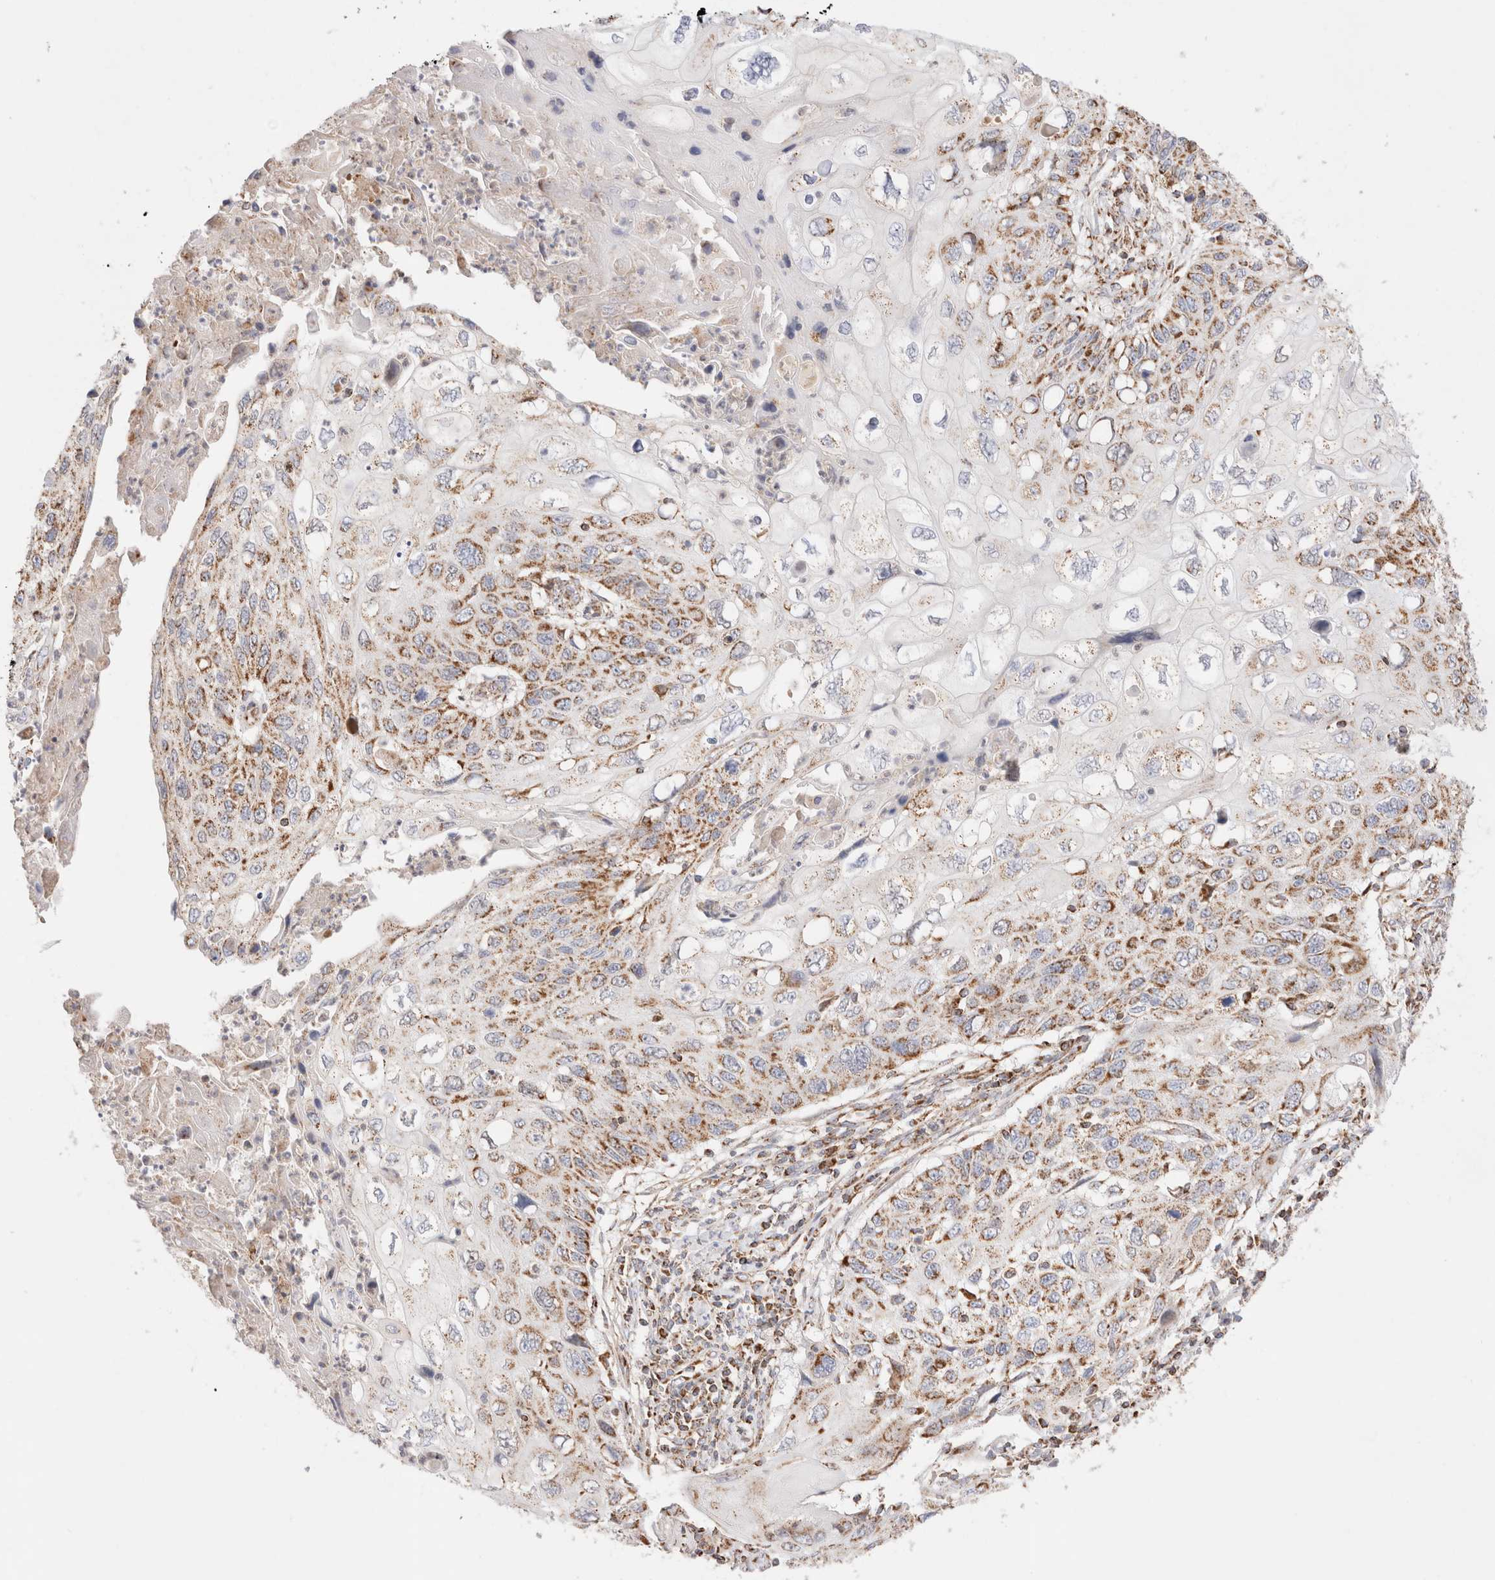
{"staining": {"intensity": "moderate", "quantity": "<25%", "location": "cytoplasmic/membranous"}, "tissue": "cervical cancer", "cell_type": "Tumor cells", "image_type": "cancer", "snomed": [{"axis": "morphology", "description": "Squamous cell carcinoma, NOS"}, {"axis": "topography", "description": "Cervix"}], "caption": "Protein staining of cervical cancer (squamous cell carcinoma) tissue exhibits moderate cytoplasmic/membranous expression in approximately <25% of tumor cells.", "gene": "TMPPE", "patient": {"sex": "female", "age": 70}}